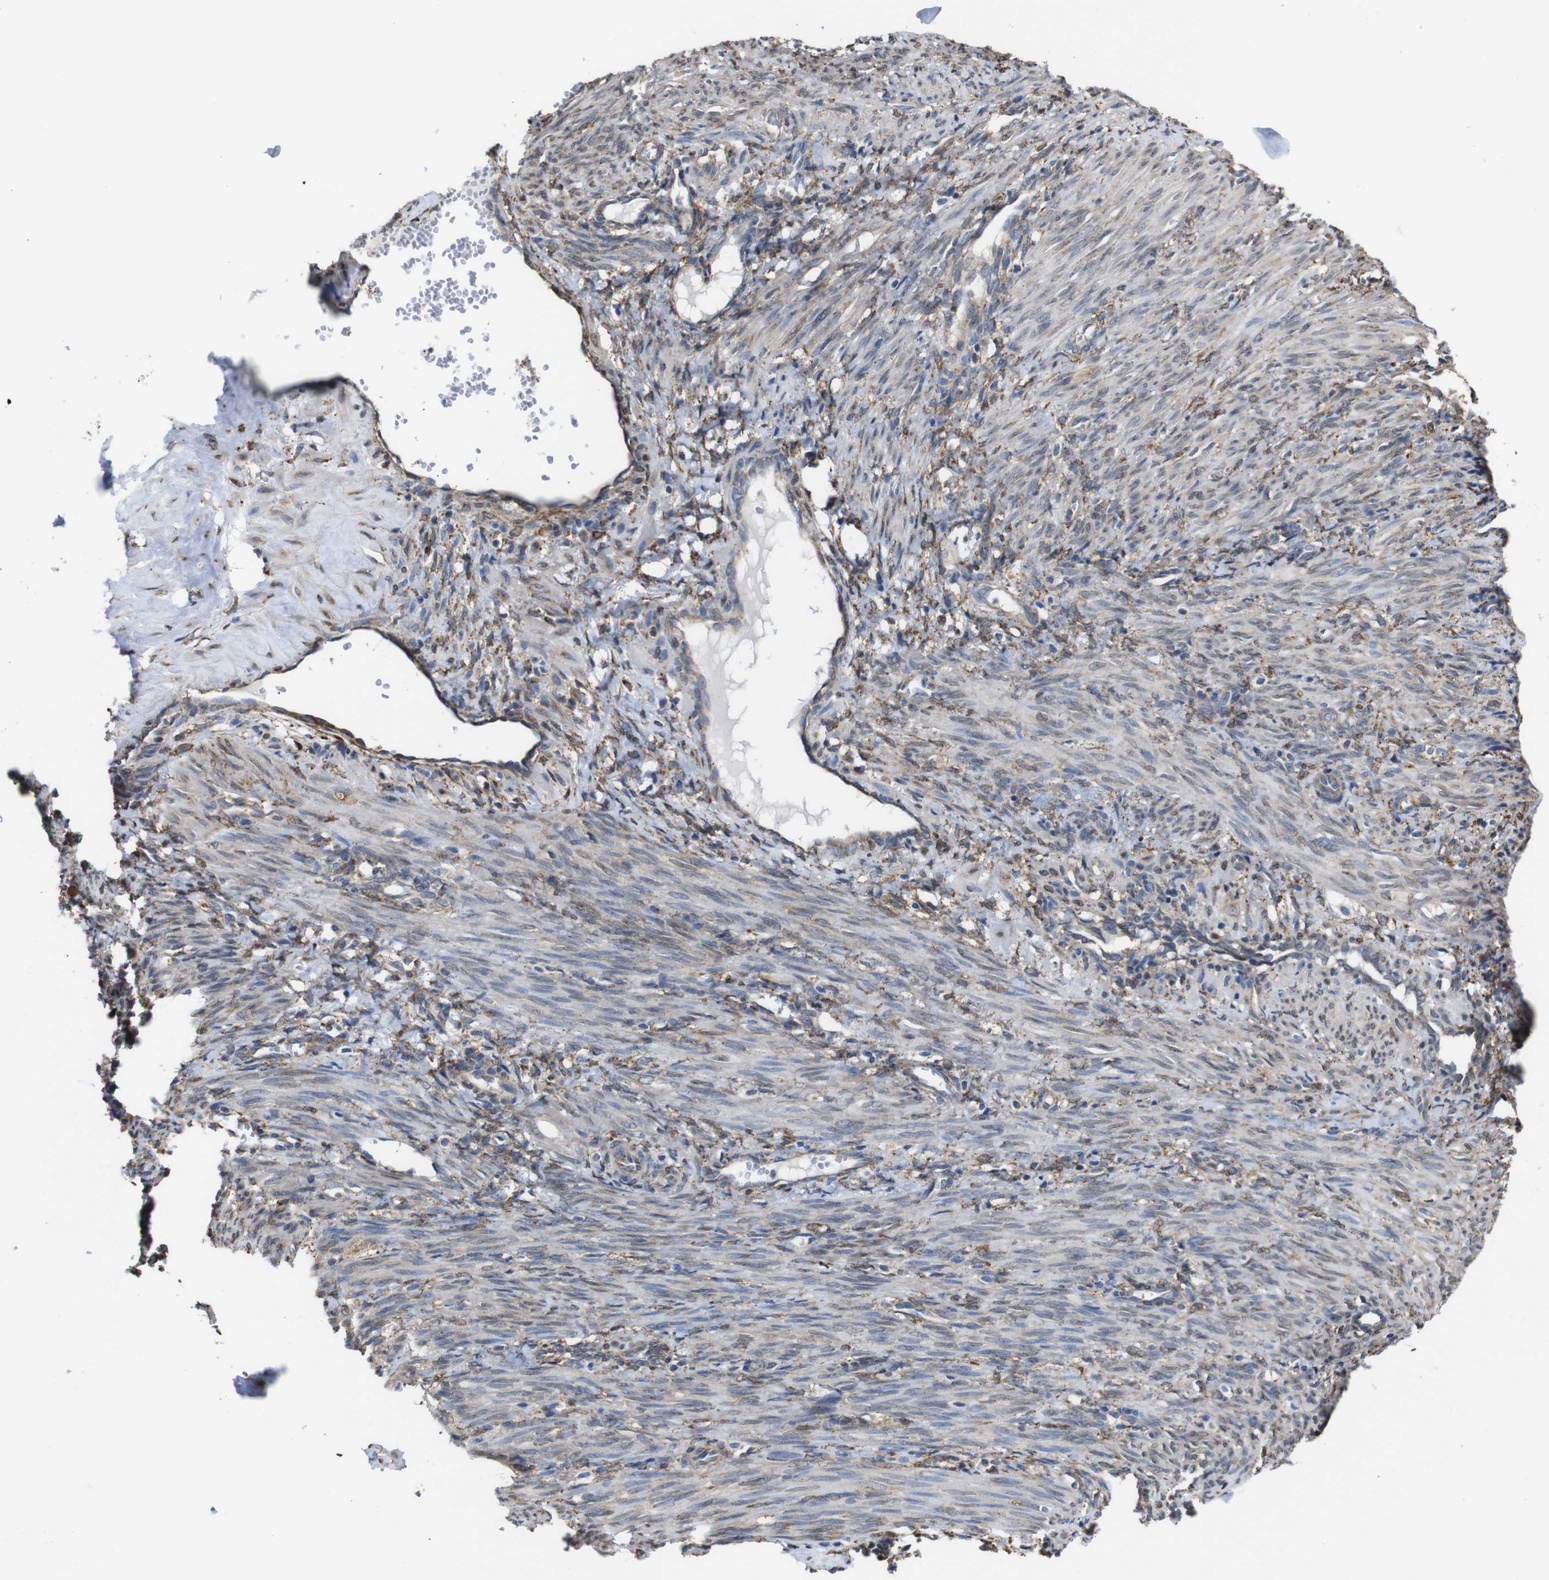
{"staining": {"intensity": "weak", "quantity": "<25%", "location": "cytoplasmic/membranous"}, "tissue": "smooth muscle", "cell_type": "Smooth muscle cells", "image_type": "normal", "snomed": [{"axis": "morphology", "description": "Normal tissue, NOS"}, {"axis": "topography", "description": "Endometrium"}], "caption": "Immunohistochemistry of unremarkable human smooth muscle demonstrates no staining in smooth muscle cells.", "gene": "PPIB", "patient": {"sex": "female", "age": 33}}